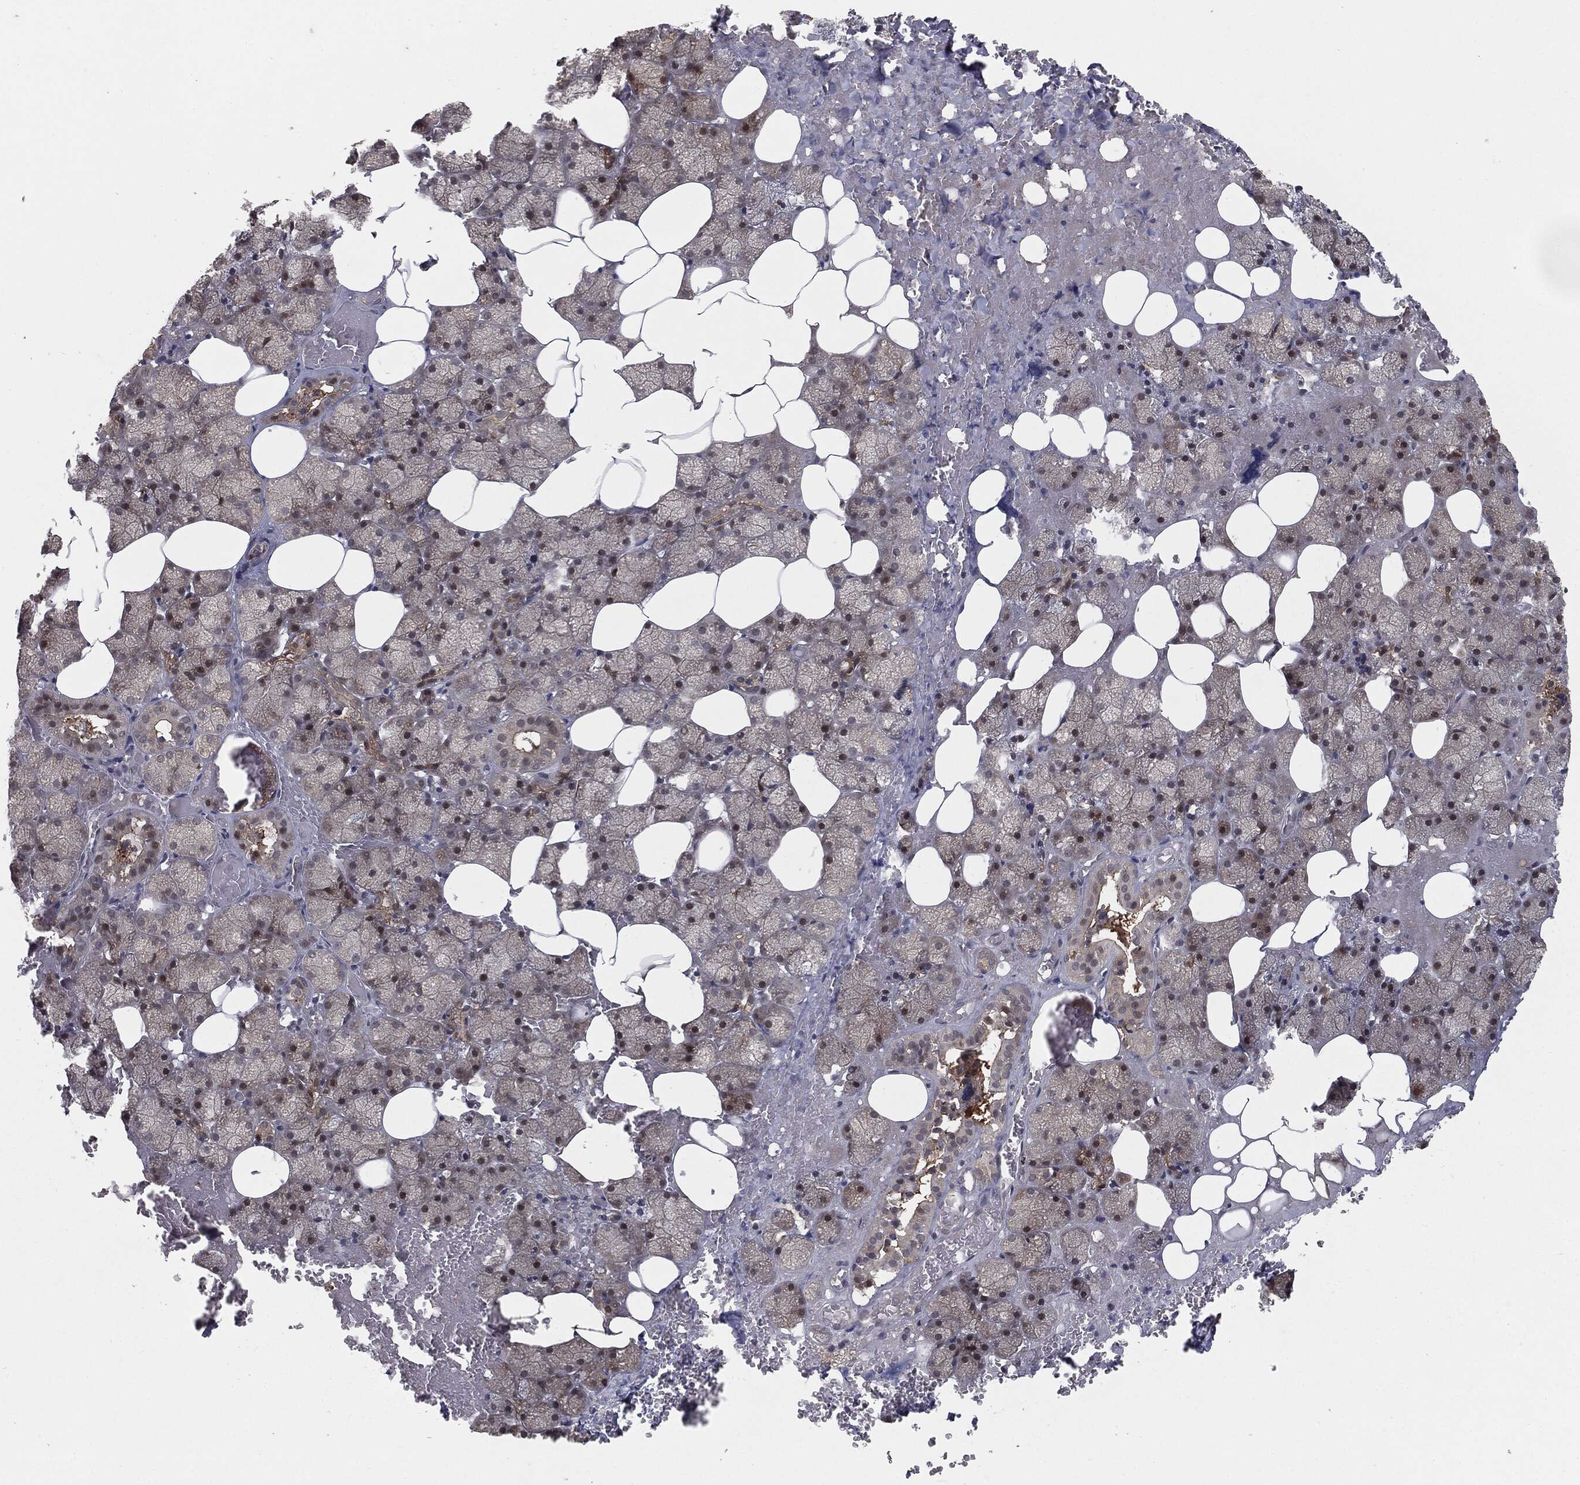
{"staining": {"intensity": "moderate", "quantity": "<25%", "location": "cytoplasmic/membranous"}, "tissue": "salivary gland", "cell_type": "Glandular cells", "image_type": "normal", "snomed": [{"axis": "morphology", "description": "Normal tissue, NOS"}, {"axis": "topography", "description": "Salivary gland"}], "caption": "IHC (DAB) staining of unremarkable salivary gland reveals moderate cytoplasmic/membranous protein expression in about <25% of glandular cells. (Stains: DAB in brown, nuclei in blue, Microscopy: brightfield microscopy at high magnification).", "gene": "FBXO7", "patient": {"sex": "male", "age": 38}}